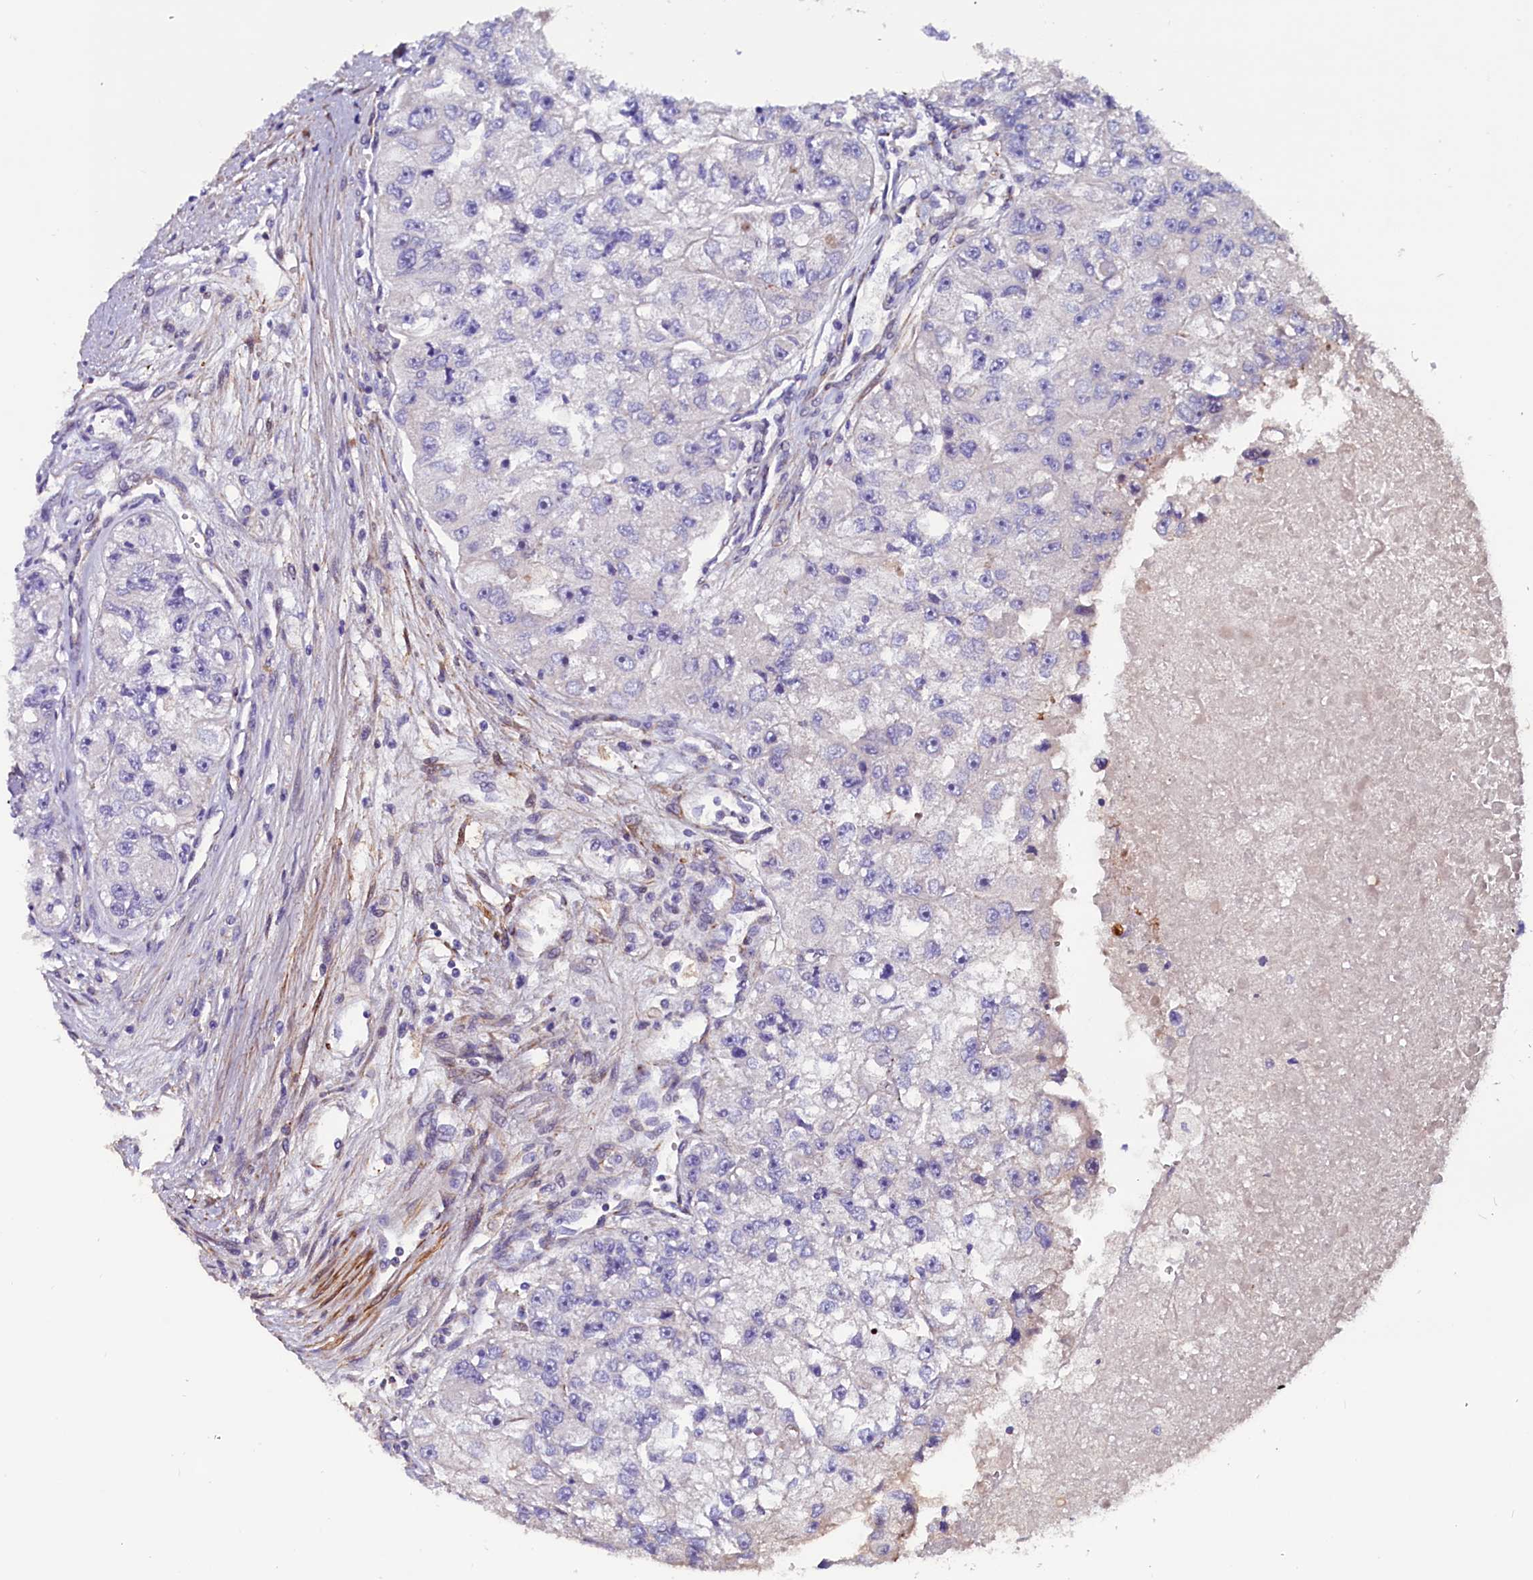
{"staining": {"intensity": "negative", "quantity": "none", "location": "none"}, "tissue": "renal cancer", "cell_type": "Tumor cells", "image_type": "cancer", "snomed": [{"axis": "morphology", "description": "Adenocarcinoma, NOS"}, {"axis": "topography", "description": "Kidney"}], "caption": "Immunohistochemistry (IHC) photomicrograph of adenocarcinoma (renal) stained for a protein (brown), which reveals no staining in tumor cells.", "gene": "ZNF749", "patient": {"sex": "male", "age": 63}}